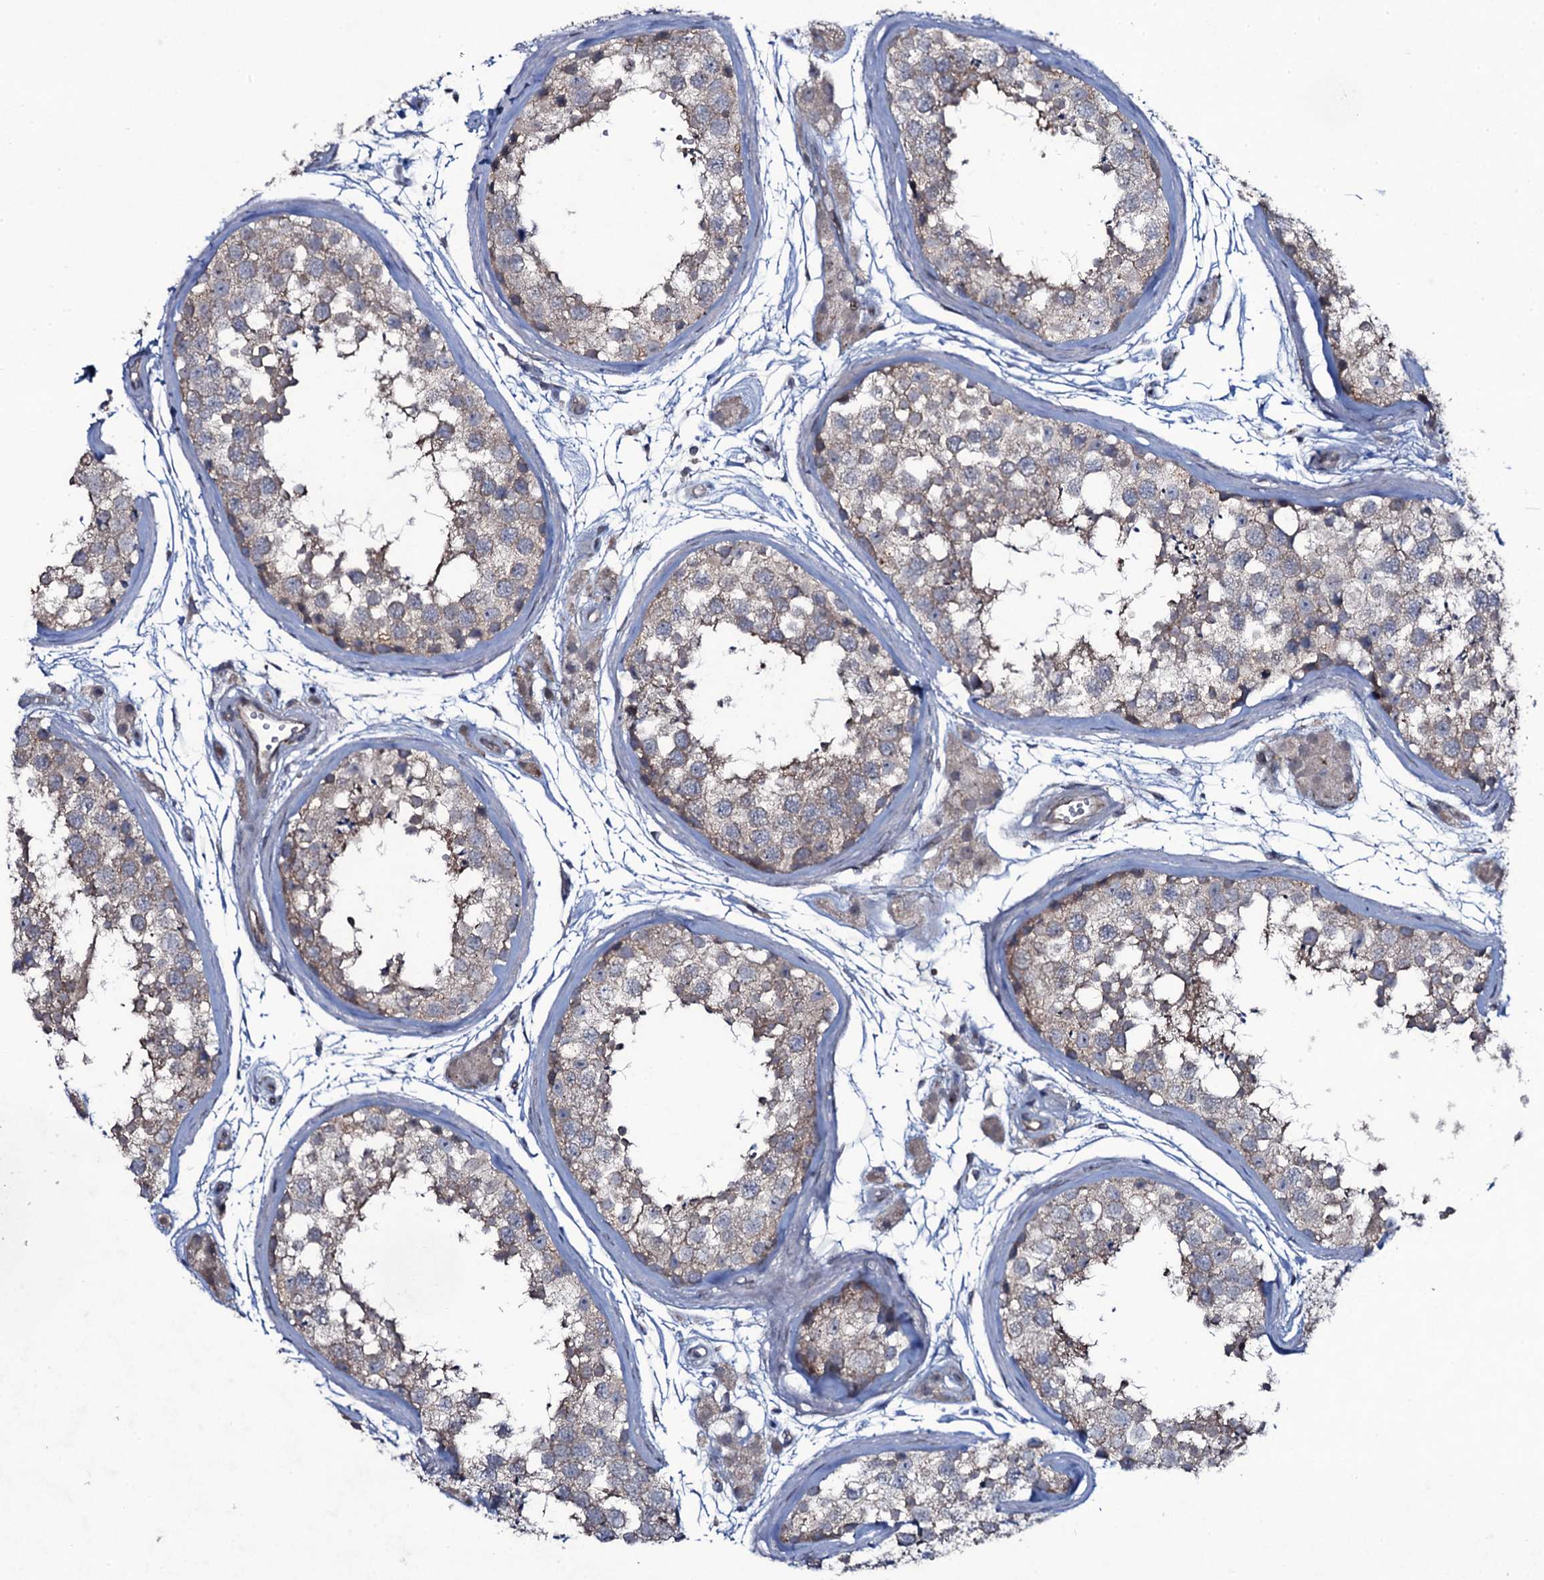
{"staining": {"intensity": "weak", "quantity": "25%-75%", "location": "cytoplasmic/membranous"}, "tissue": "testis", "cell_type": "Cells in seminiferous ducts", "image_type": "normal", "snomed": [{"axis": "morphology", "description": "Normal tissue, NOS"}, {"axis": "topography", "description": "Testis"}], "caption": "Immunohistochemical staining of normal human testis shows low levels of weak cytoplasmic/membranous positivity in approximately 25%-75% of cells in seminiferous ducts.", "gene": "SNAP23", "patient": {"sex": "male", "age": 56}}